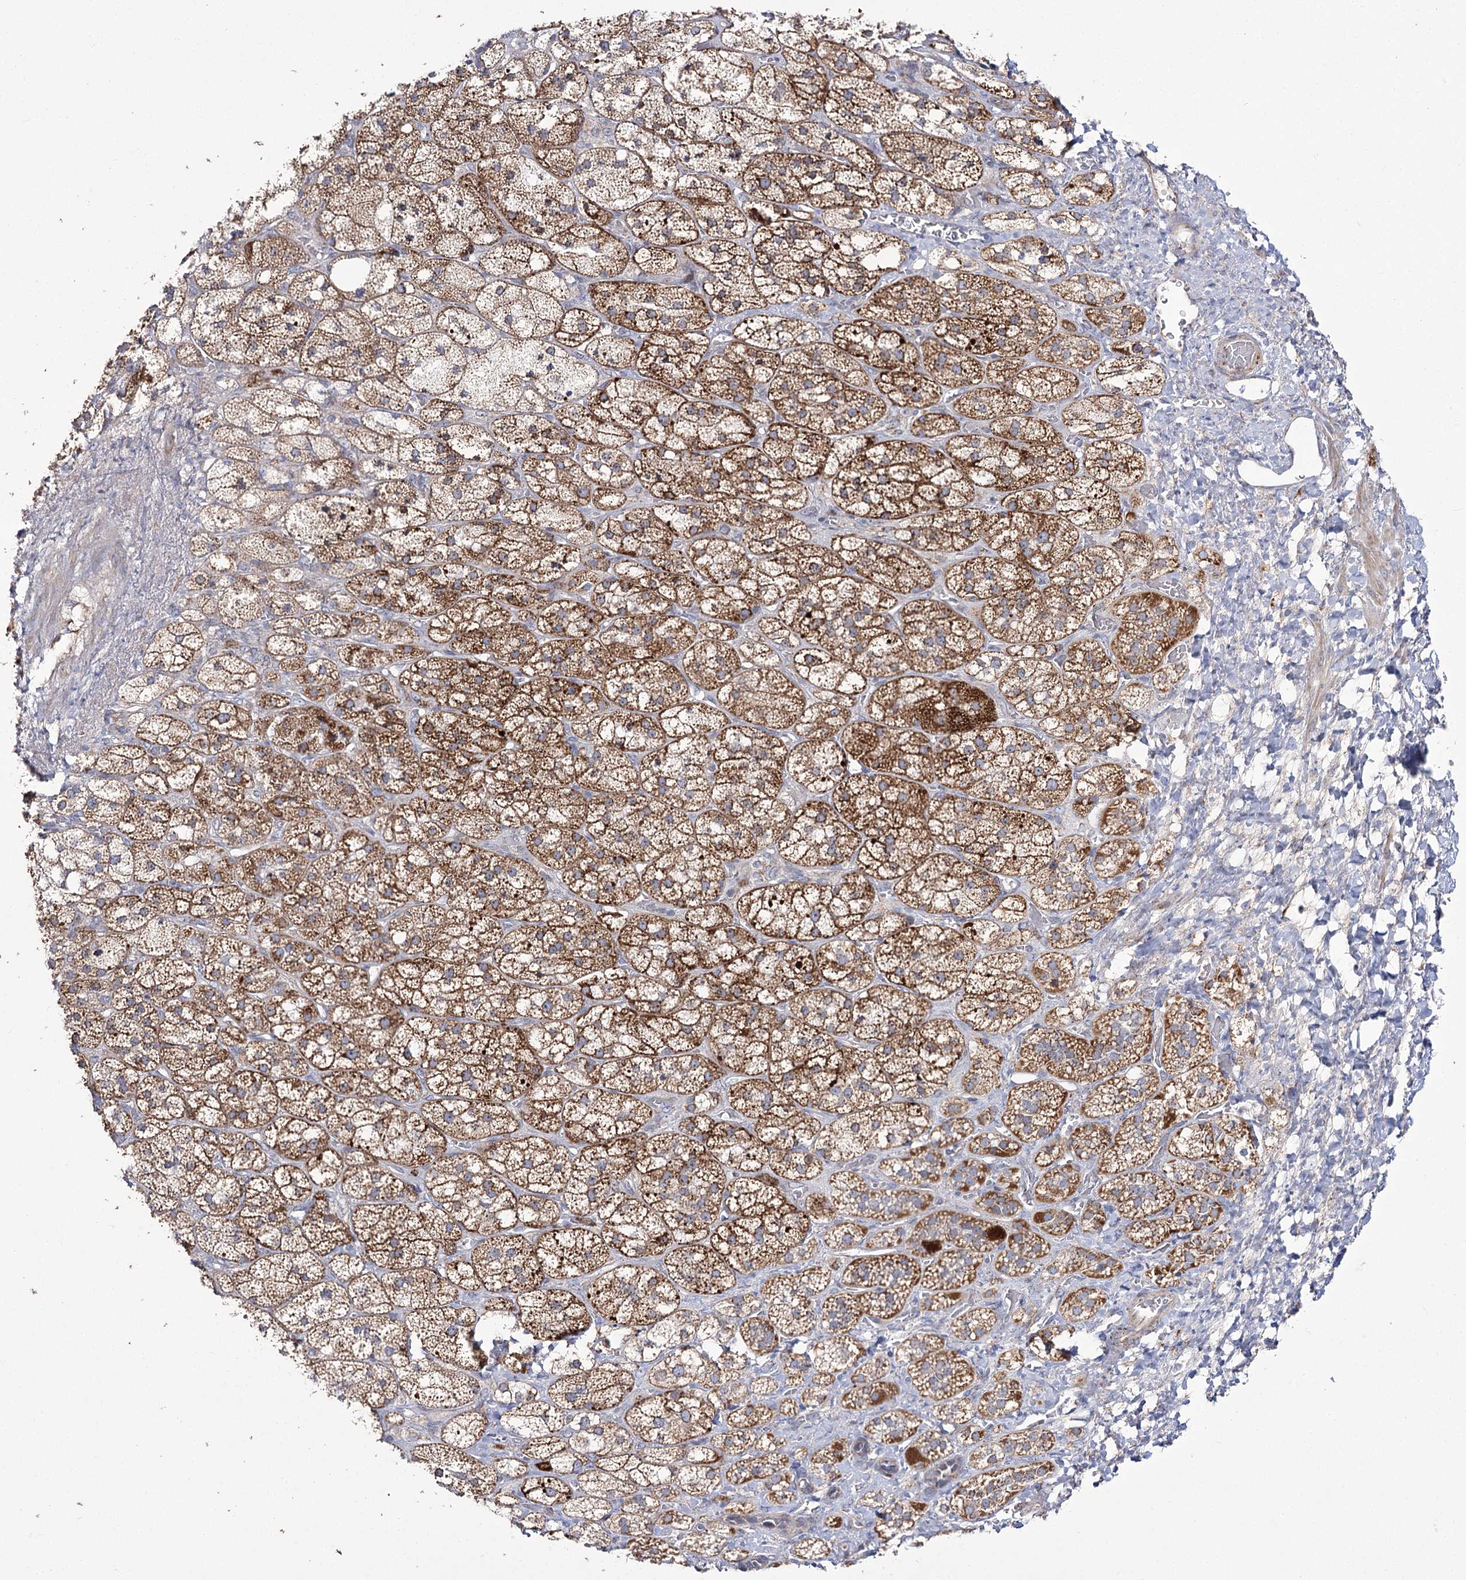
{"staining": {"intensity": "moderate", "quantity": ">75%", "location": "cytoplasmic/membranous"}, "tissue": "adrenal gland", "cell_type": "Glandular cells", "image_type": "normal", "snomed": [{"axis": "morphology", "description": "Normal tissue, NOS"}, {"axis": "topography", "description": "Adrenal gland"}], "caption": "Immunohistochemical staining of unremarkable human adrenal gland exhibits moderate cytoplasmic/membranous protein staining in approximately >75% of glandular cells.", "gene": "NADK2", "patient": {"sex": "male", "age": 61}}